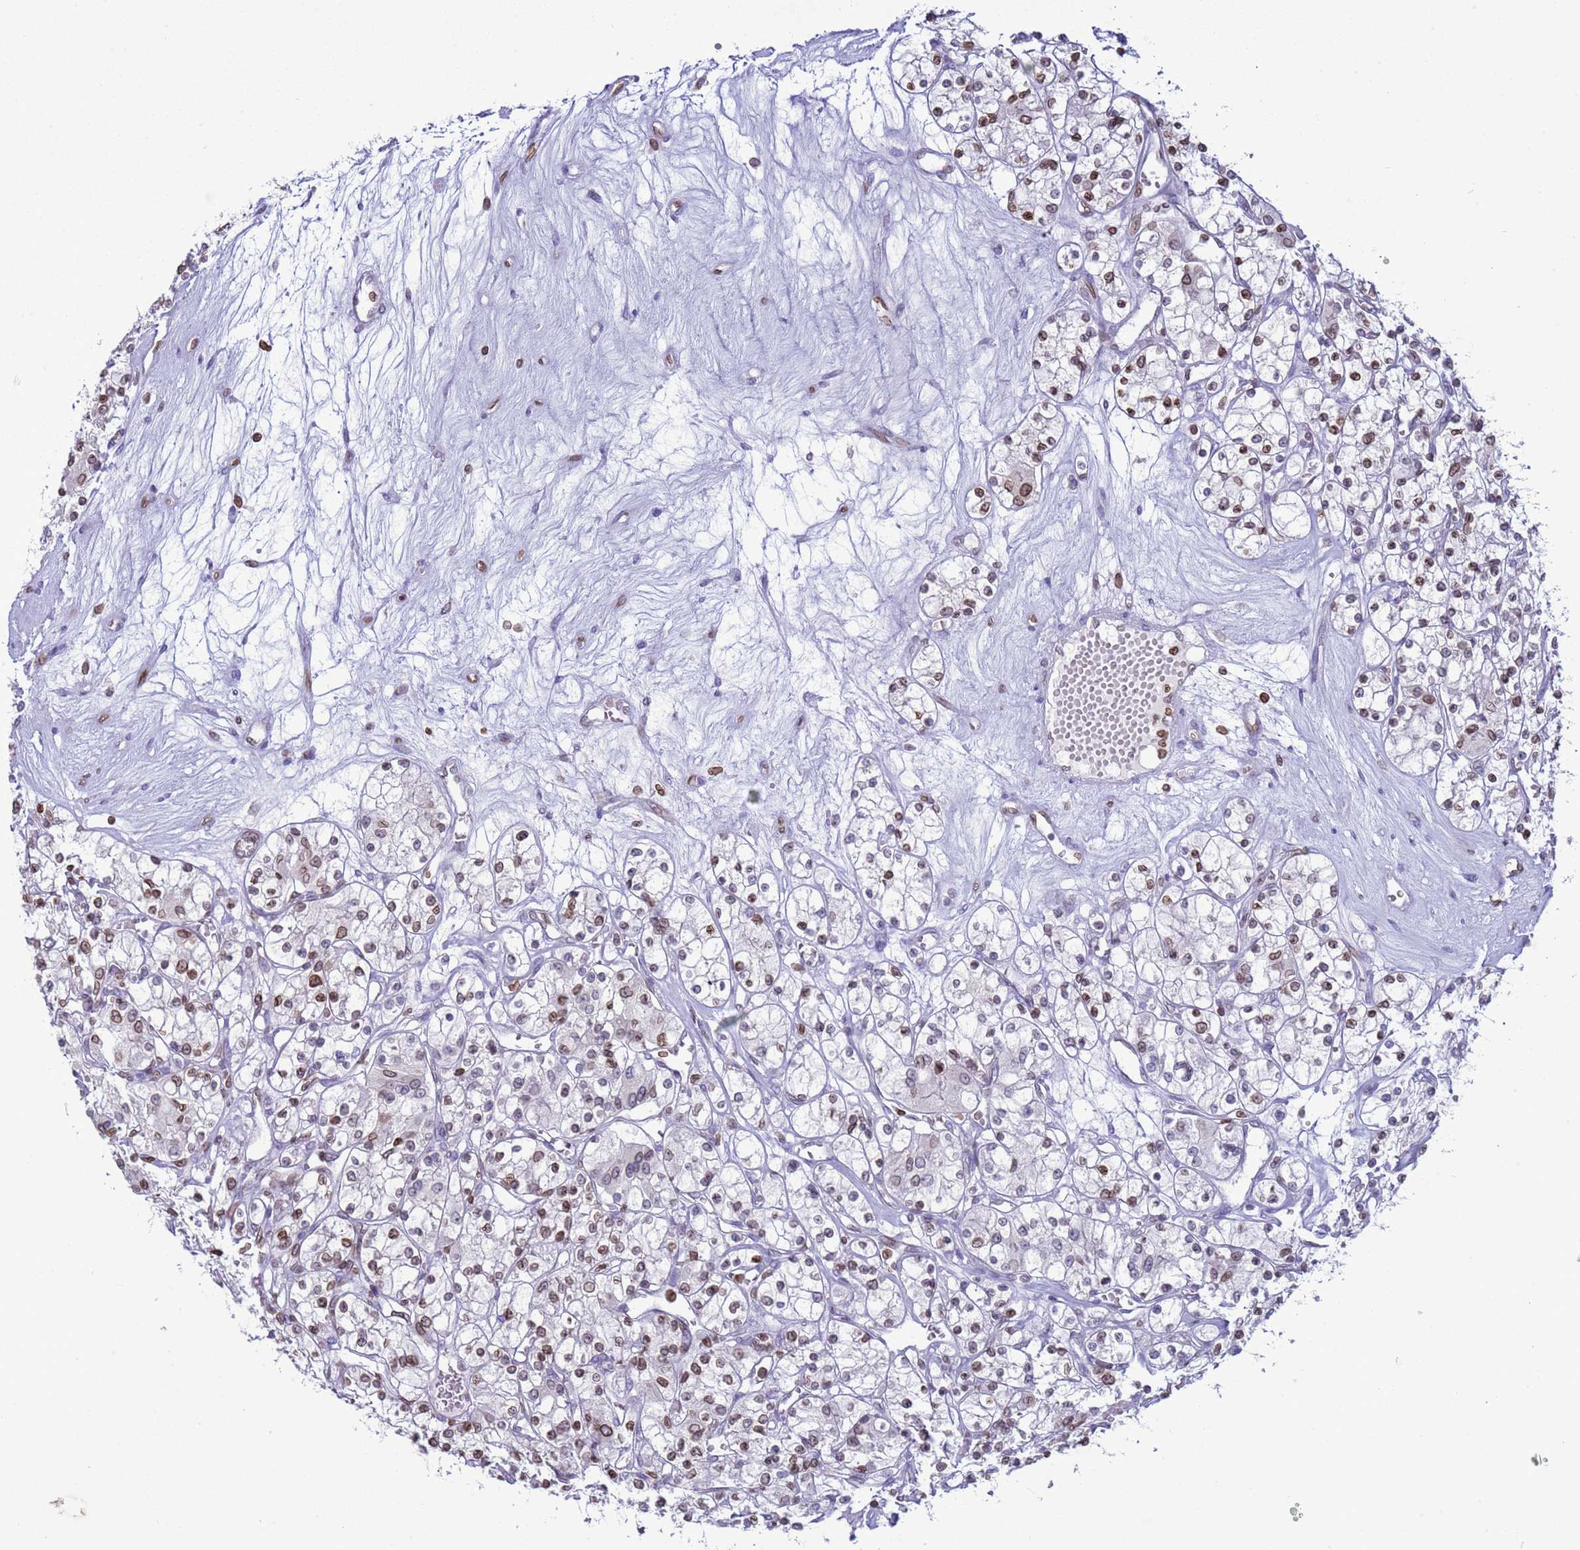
{"staining": {"intensity": "moderate", "quantity": "25%-75%", "location": "cytoplasmic/membranous,nuclear"}, "tissue": "renal cancer", "cell_type": "Tumor cells", "image_type": "cancer", "snomed": [{"axis": "morphology", "description": "Adenocarcinoma, NOS"}, {"axis": "topography", "description": "Kidney"}], "caption": "Immunohistochemistry (IHC) (DAB (3,3'-diaminobenzidine)) staining of human renal adenocarcinoma displays moderate cytoplasmic/membranous and nuclear protein expression in about 25%-75% of tumor cells. Nuclei are stained in blue.", "gene": "DHX37", "patient": {"sex": "female", "age": 59}}